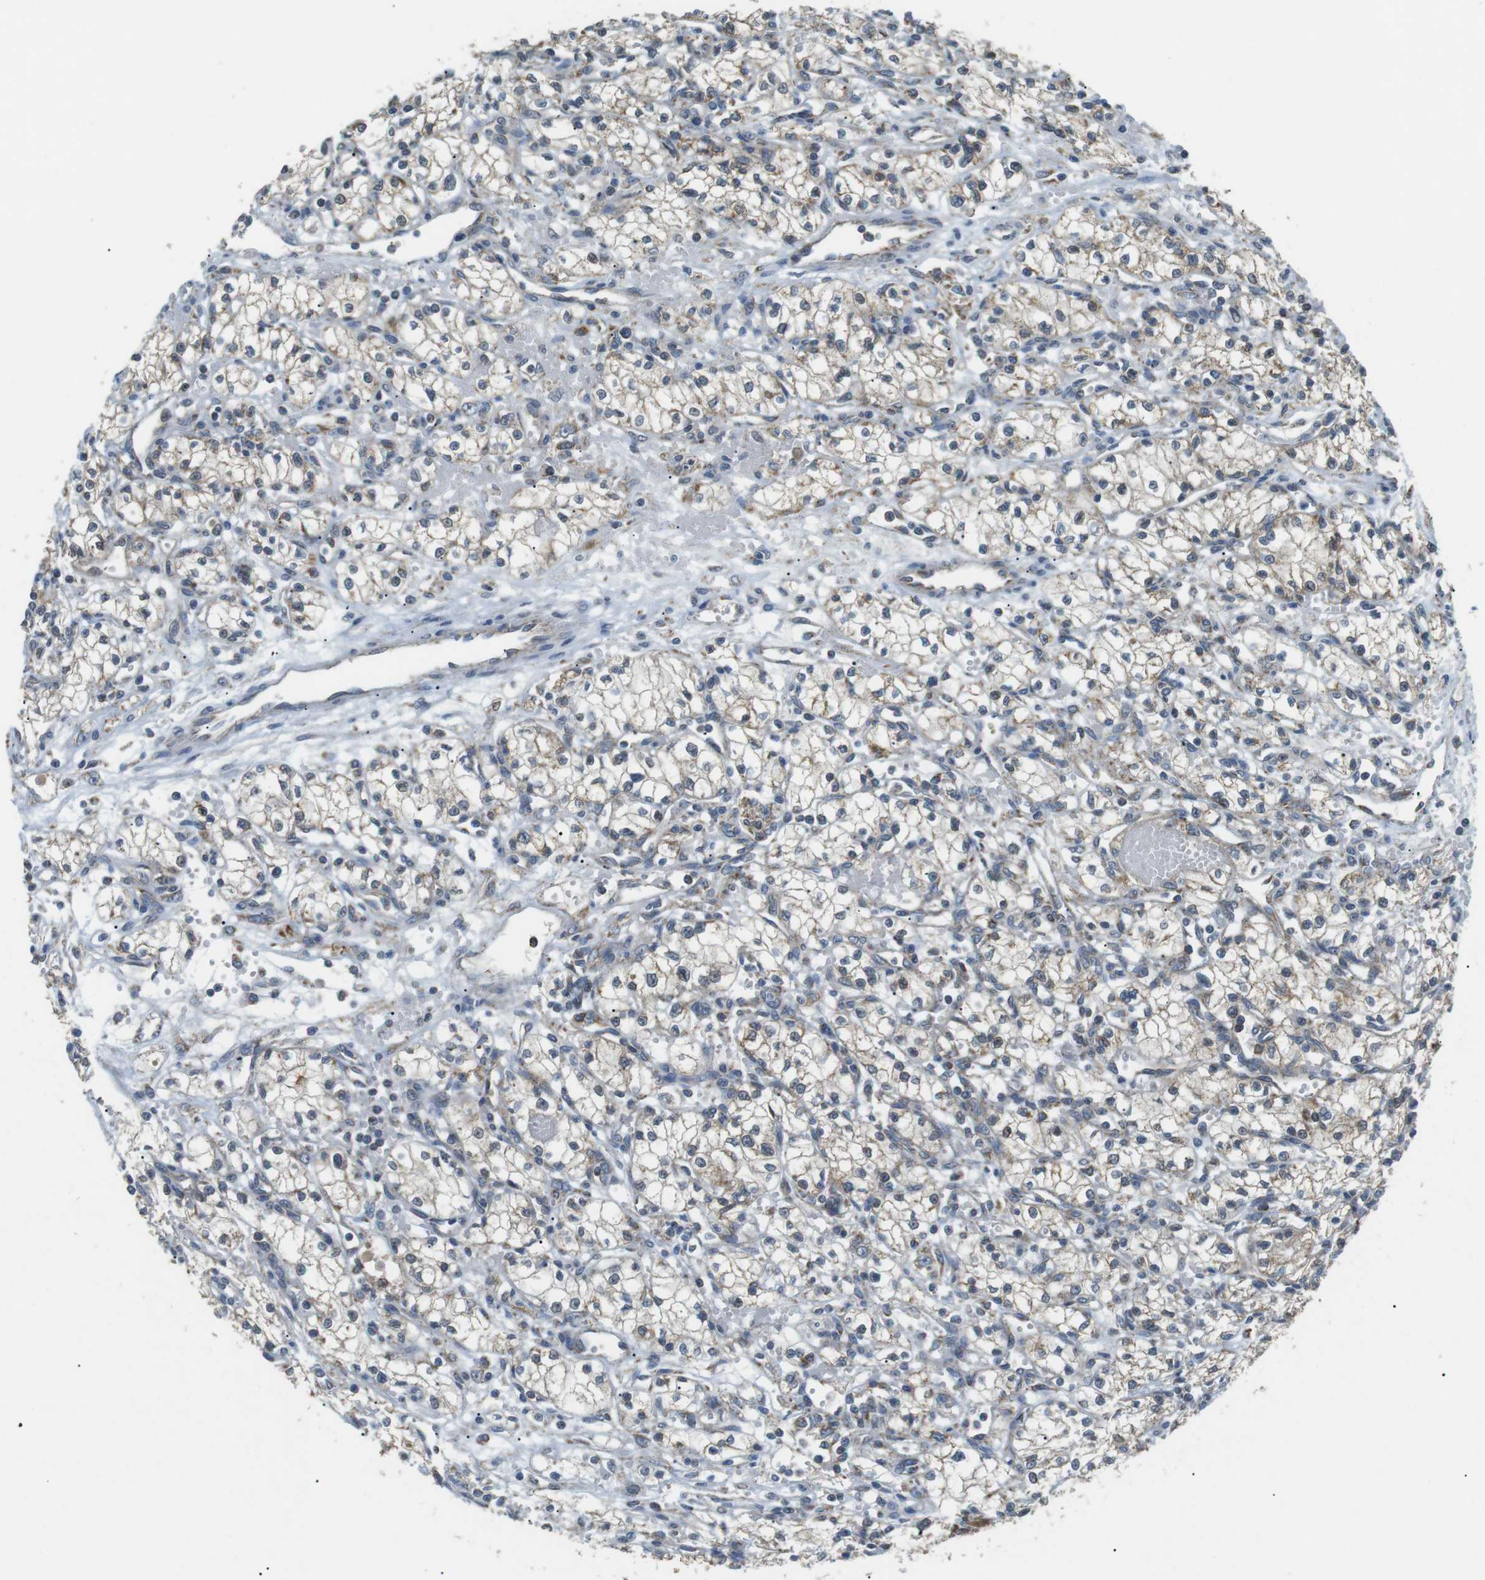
{"staining": {"intensity": "weak", "quantity": ">75%", "location": "cytoplasmic/membranous"}, "tissue": "renal cancer", "cell_type": "Tumor cells", "image_type": "cancer", "snomed": [{"axis": "morphology", "description": "Normal tissue, NOS"}, {"axis": "morphology", "description": "Adenocarcinoma, NOS"}, {"axis": "topography", "description": "Kidney"}], "caption": "Renal adenocarcinoma stained for a protein demonstrates weak cytoplasmic/membranous positivity in tumor cells.", "gene": "BACE1", "patient": {"sex": "male", "age": 59}}